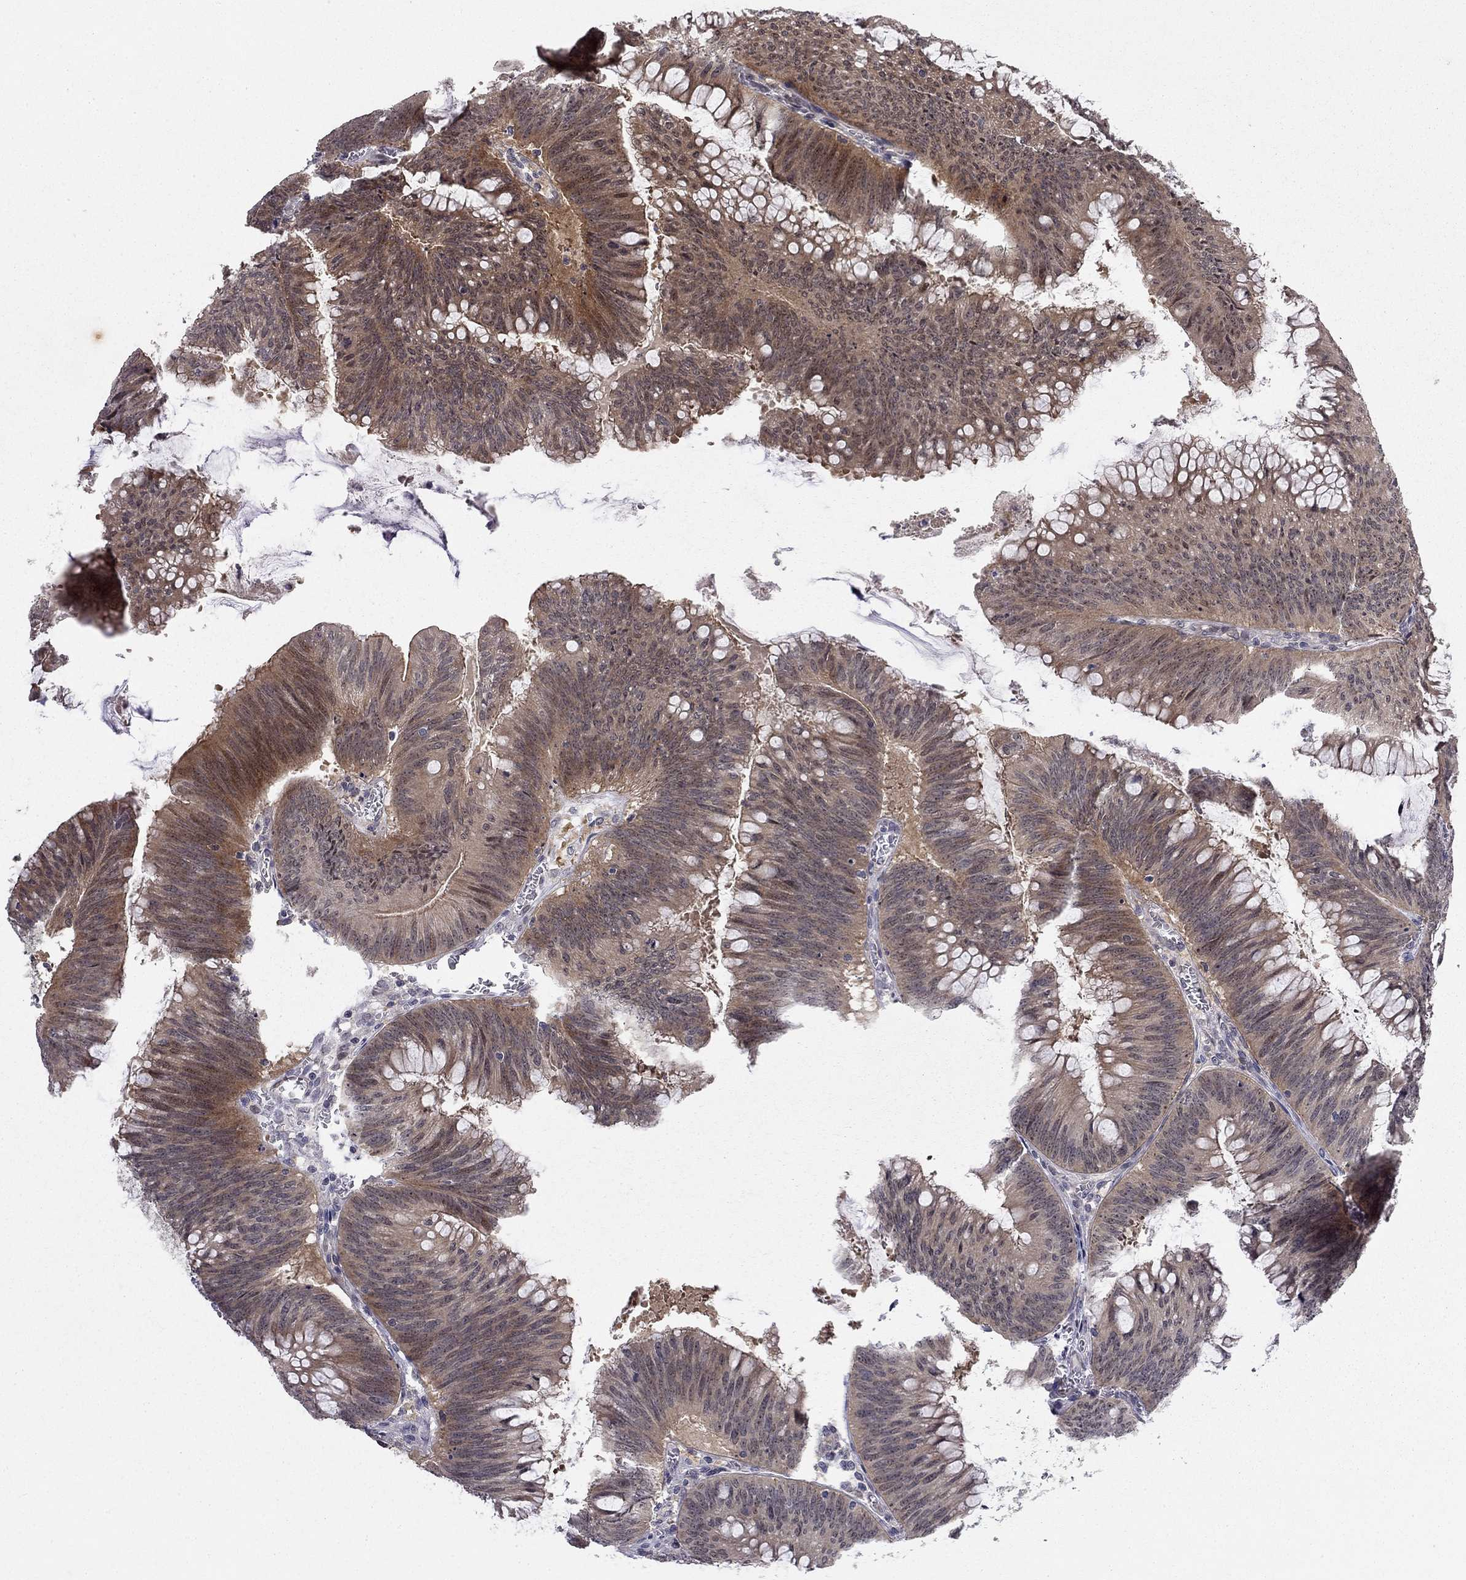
{"staining": {"intensity": "moderate", "quantity": "<25%", "location": "cytoplasmic/membranous"}, "tissue": "colorectal cancer", "cell_type": "Tumor cells", "image_type": "cancer", "snomed": [{"axis": "morphology", "description": "Adenocarcinoma, NOS"}, {"axis": "topography", "description": "Rectum"}], "caption": "This histopathology image demonstrates colorectal cancer (adenocarcinoma) stained with immunohistochemistry (IHC) to label a protein in brown. The cytoplasmic/membranous of tumor cells show moderate positivity for the protein. Nuclei are counter-stained blue.", "gene": "STXBP6", "patient": {"sex": "female", "age": 72}}